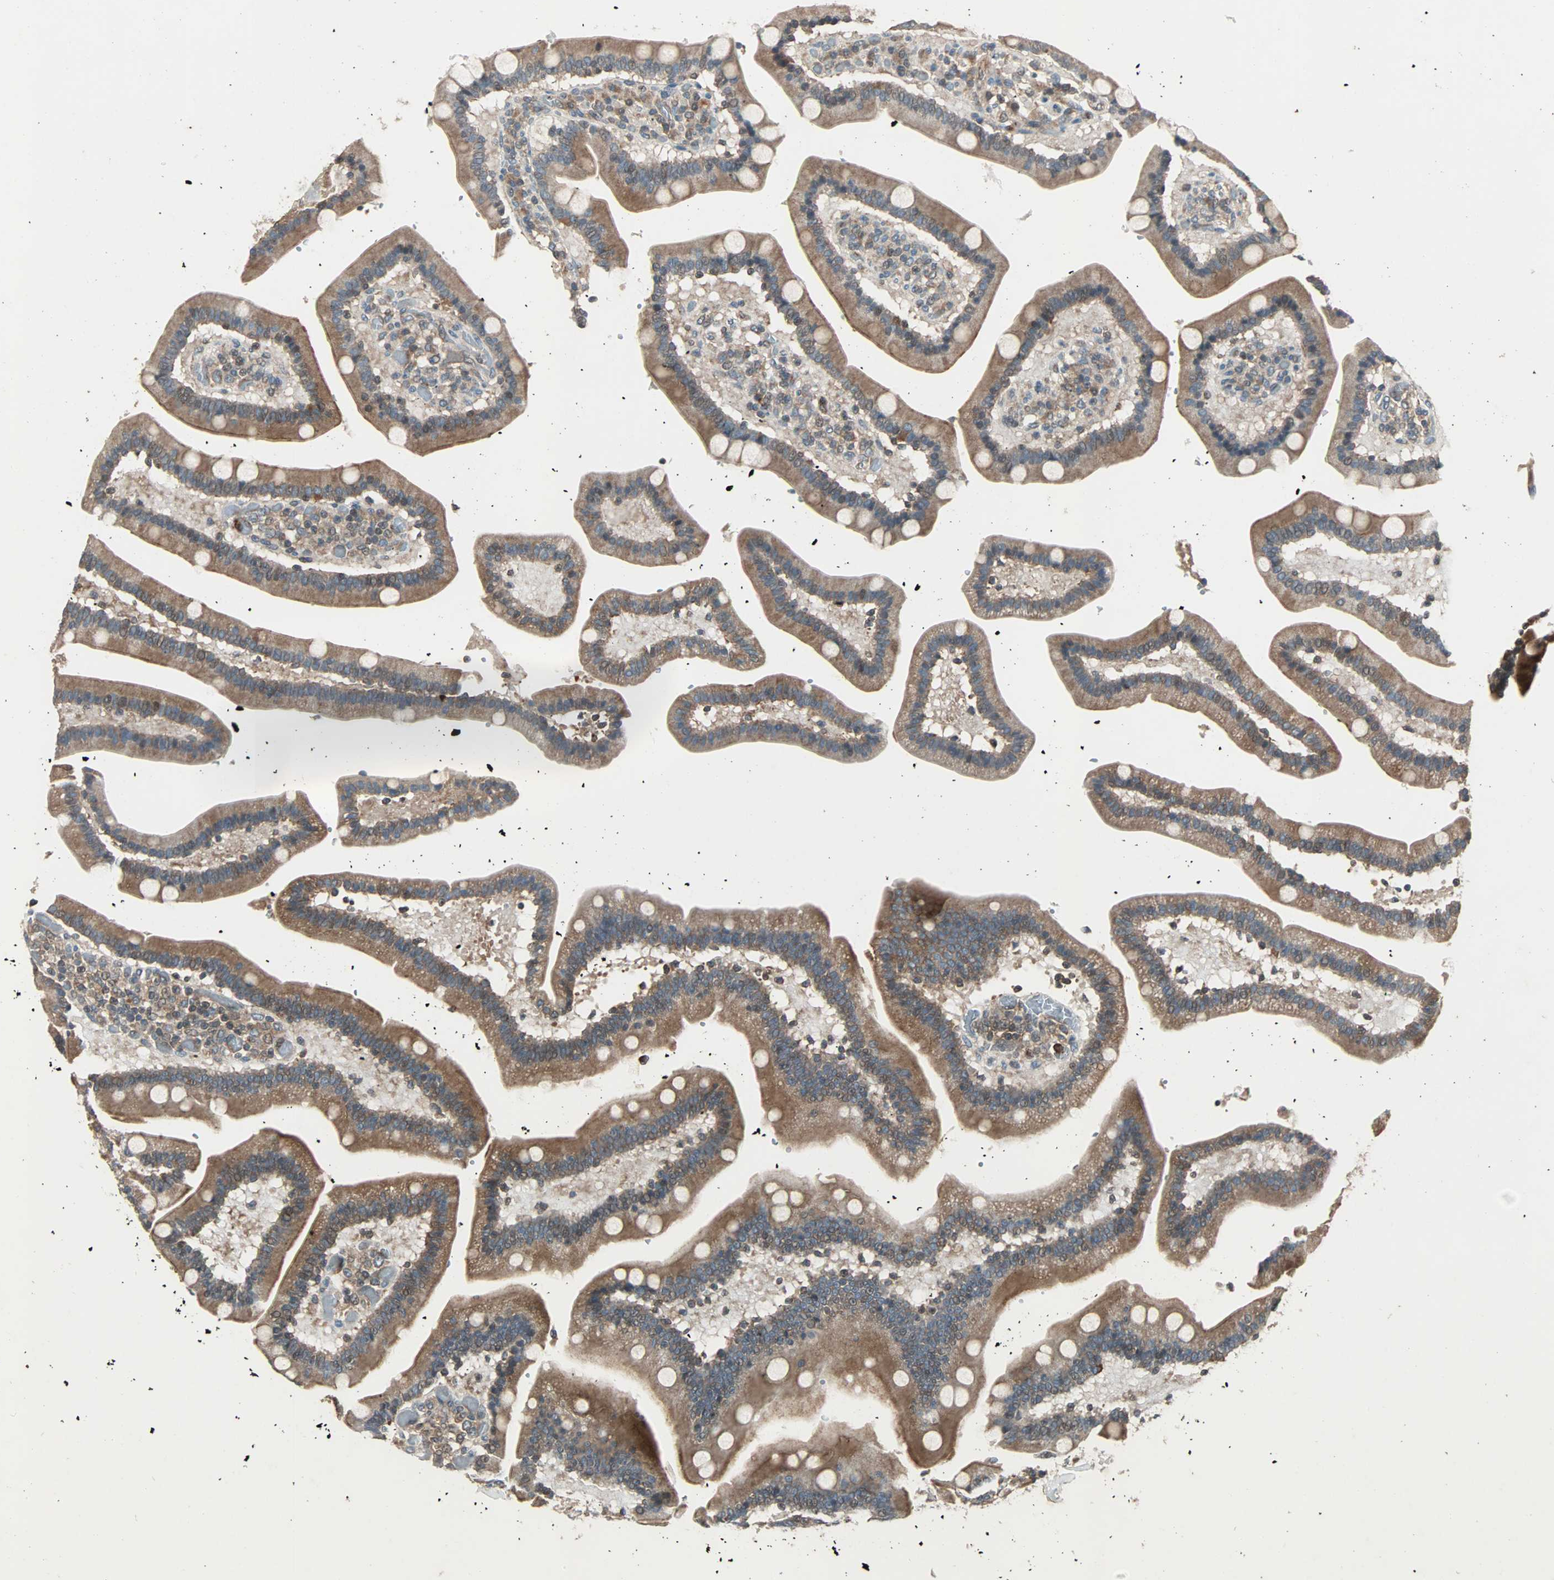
{"staining": {"intensity": "moderate", "quantity": ">75%", "location": "cytoplasmic/membranous"}, "tissue": "duodenum", "cell_type": "Glandular cells", "image_type": "normal", "snomed": [{"axis": "morphology", "description": "Normal tissue, NOS"}, {"axis": "topography", "description": "Duodenum"}], "caption": "Protein expression analysis of unremarkable duodenum displays moderate cytoplasmic/membranous staining in about >75% of glandular cells. (brown staining indicates protein expression, while blue staining denotes nuclei).", "gene": "GCK", "patient": {"sex": "male", "age": 66}}